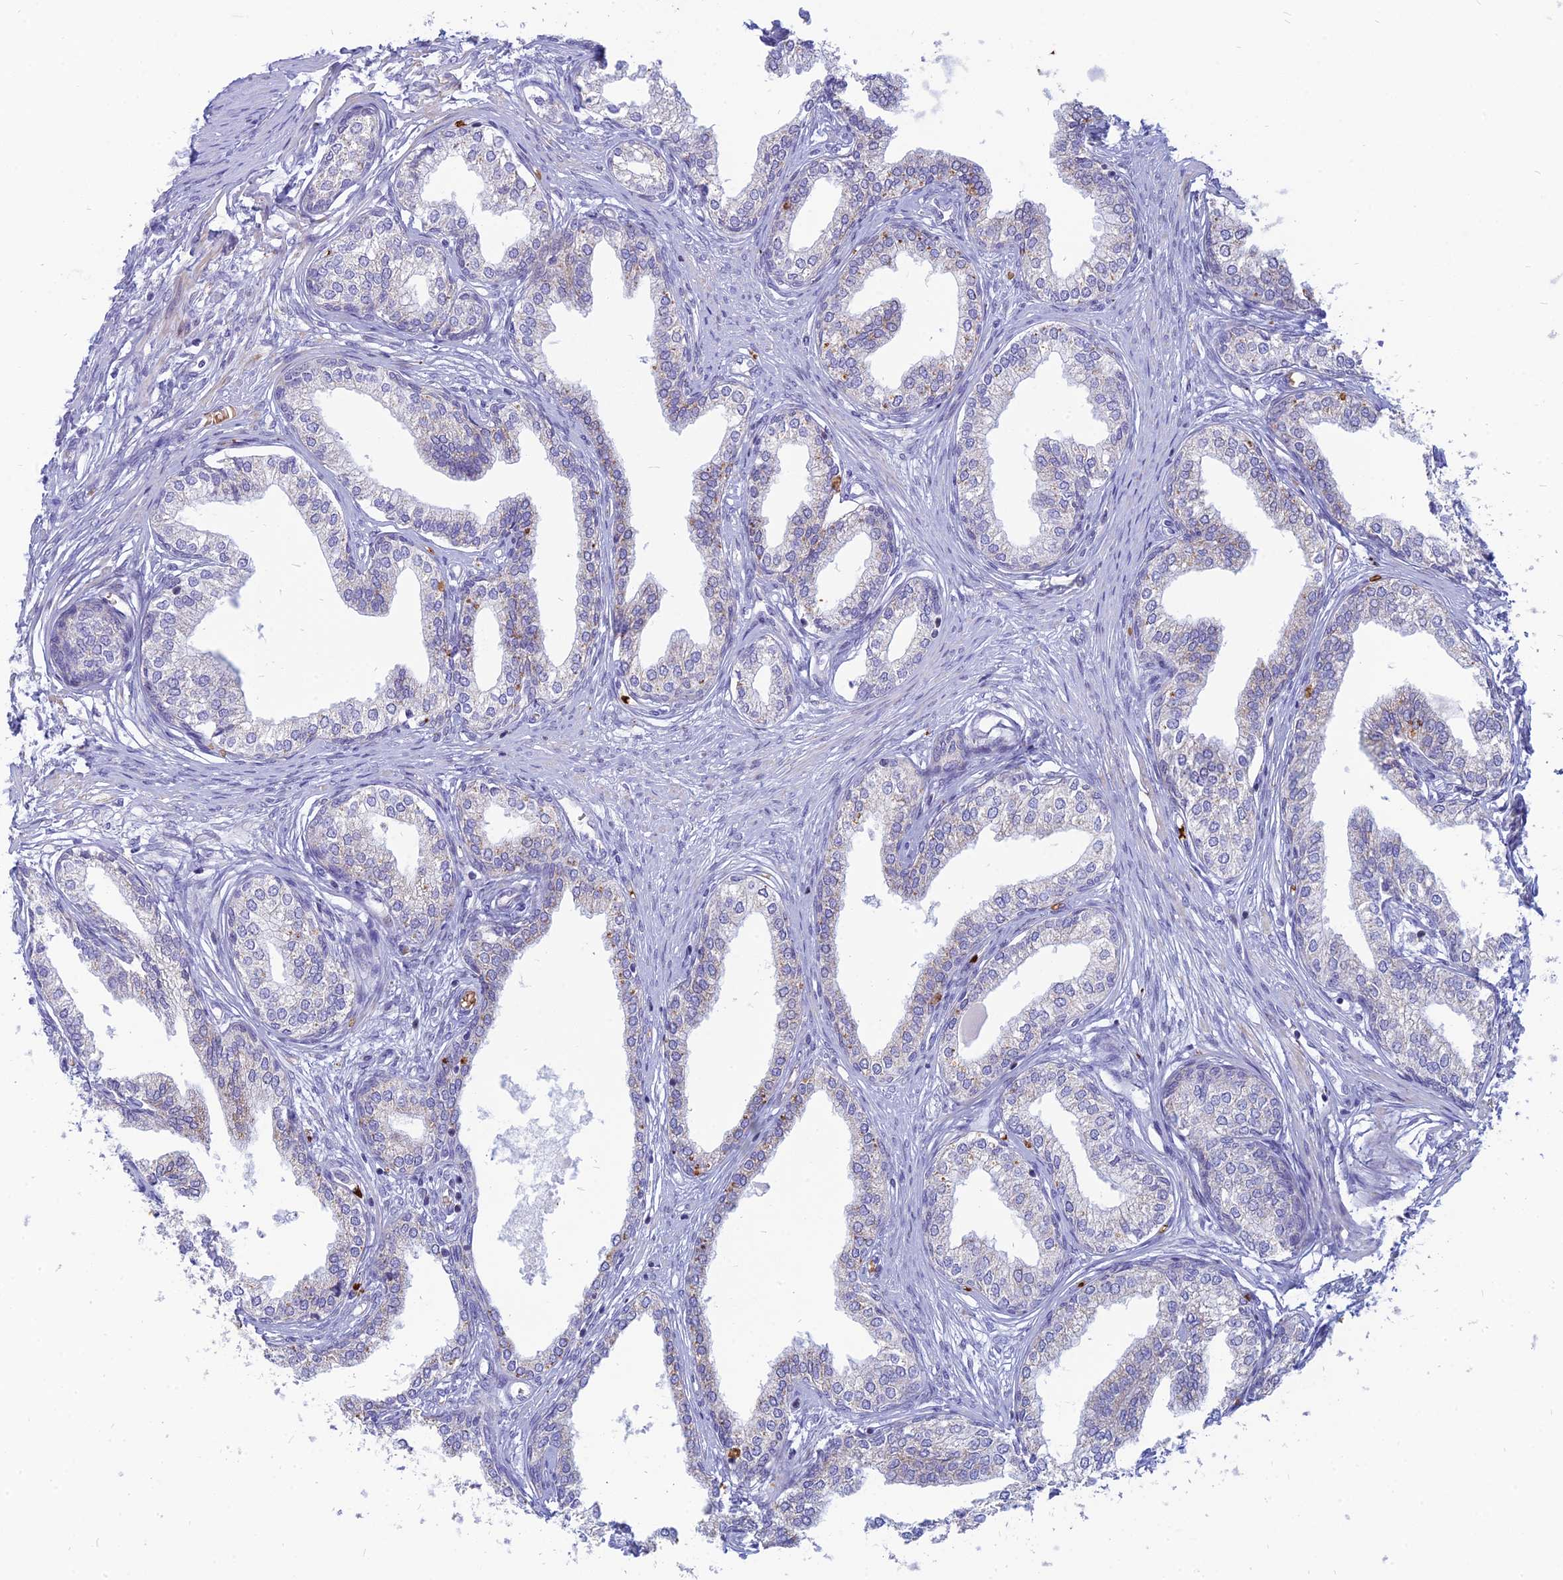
{"staining": {"intensity": "weak", "quantity": "<25%", "location": "cytoplasmic/membranous"}, "tissue": "prostate cancer", "cell_type": "Tumor cells", "image_type": "cancer", "snomed": [{"axis": "morphology", "description": "Adenocarcinoma, High grade"}, {"axis": "topography", "description": "Prostate"}], "caption": "Immunohistochemistry histopathology image of neoplastic tissue: human prostate cancer (high-grade adenocarcinoma) stained with DAB (3,3'-diaminobenzidine) shows no significant protein expression in tumor cells. (Immunohistochemistry, brightfield microscopy, high magnification).", "gene": "HHAT", "patient": {"sex": "male", "age": 63}}